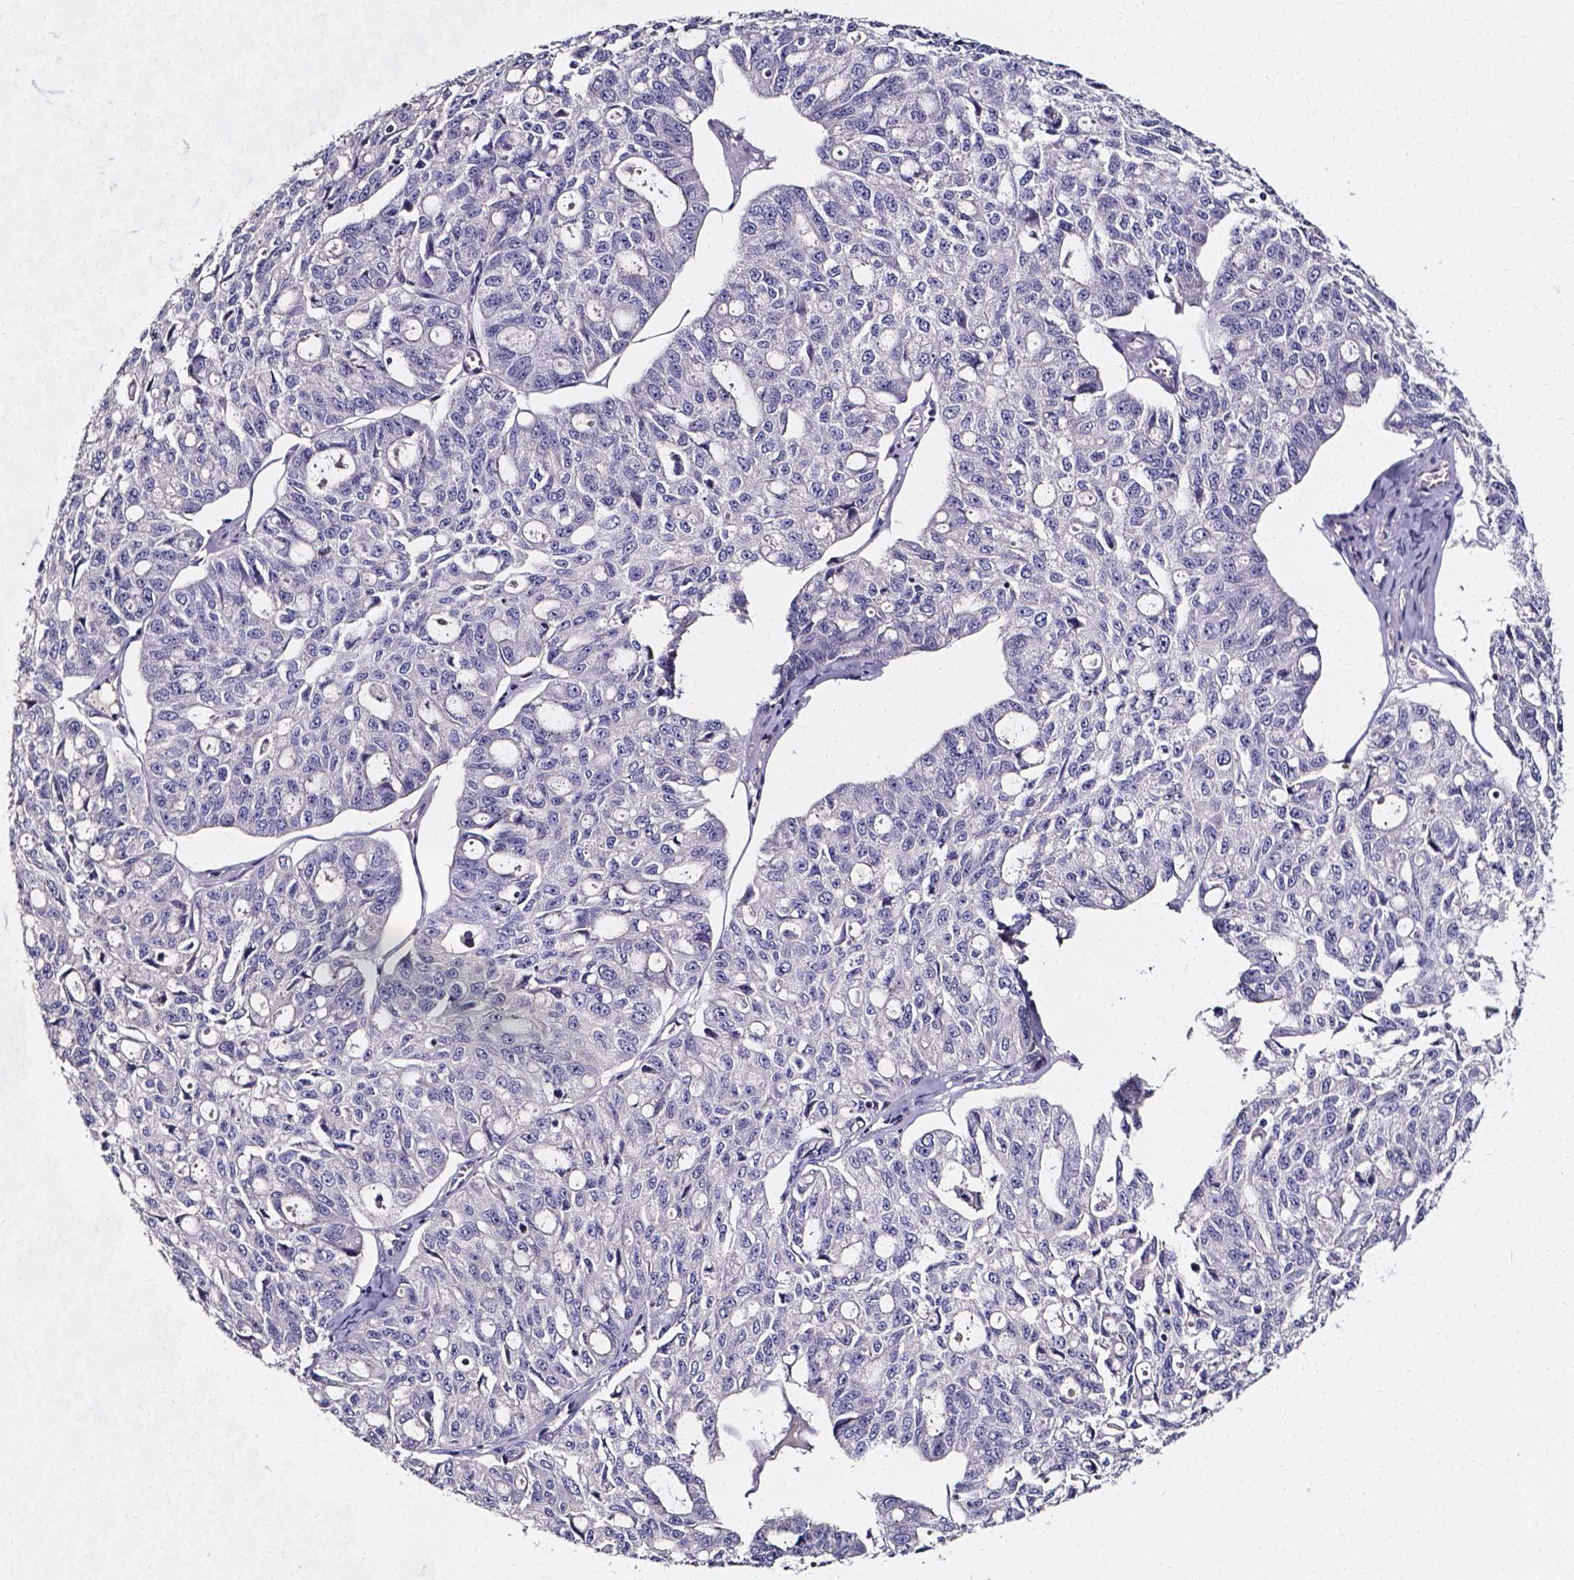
{"staining": {"intensity": "negative", "quantity": "none", "location": "none"}, "tissue": "ovarian cancer", "cell_type": "Tumor cells", "image_type": "cancer", "snomed": [{"axis": "morphology", "description": "Carcinoma, endometroid"}, {"axis": "topography", "description": "Ovary"}], "caption": "An immunohistochemistry photomicrograph of ovarian endometroid carcinoma is shown. There is no staining in tumor cells of ovarian endometroid carcinoma.", "gene": "CACNG8", "patient": {"sex": "female", "age": 65}}